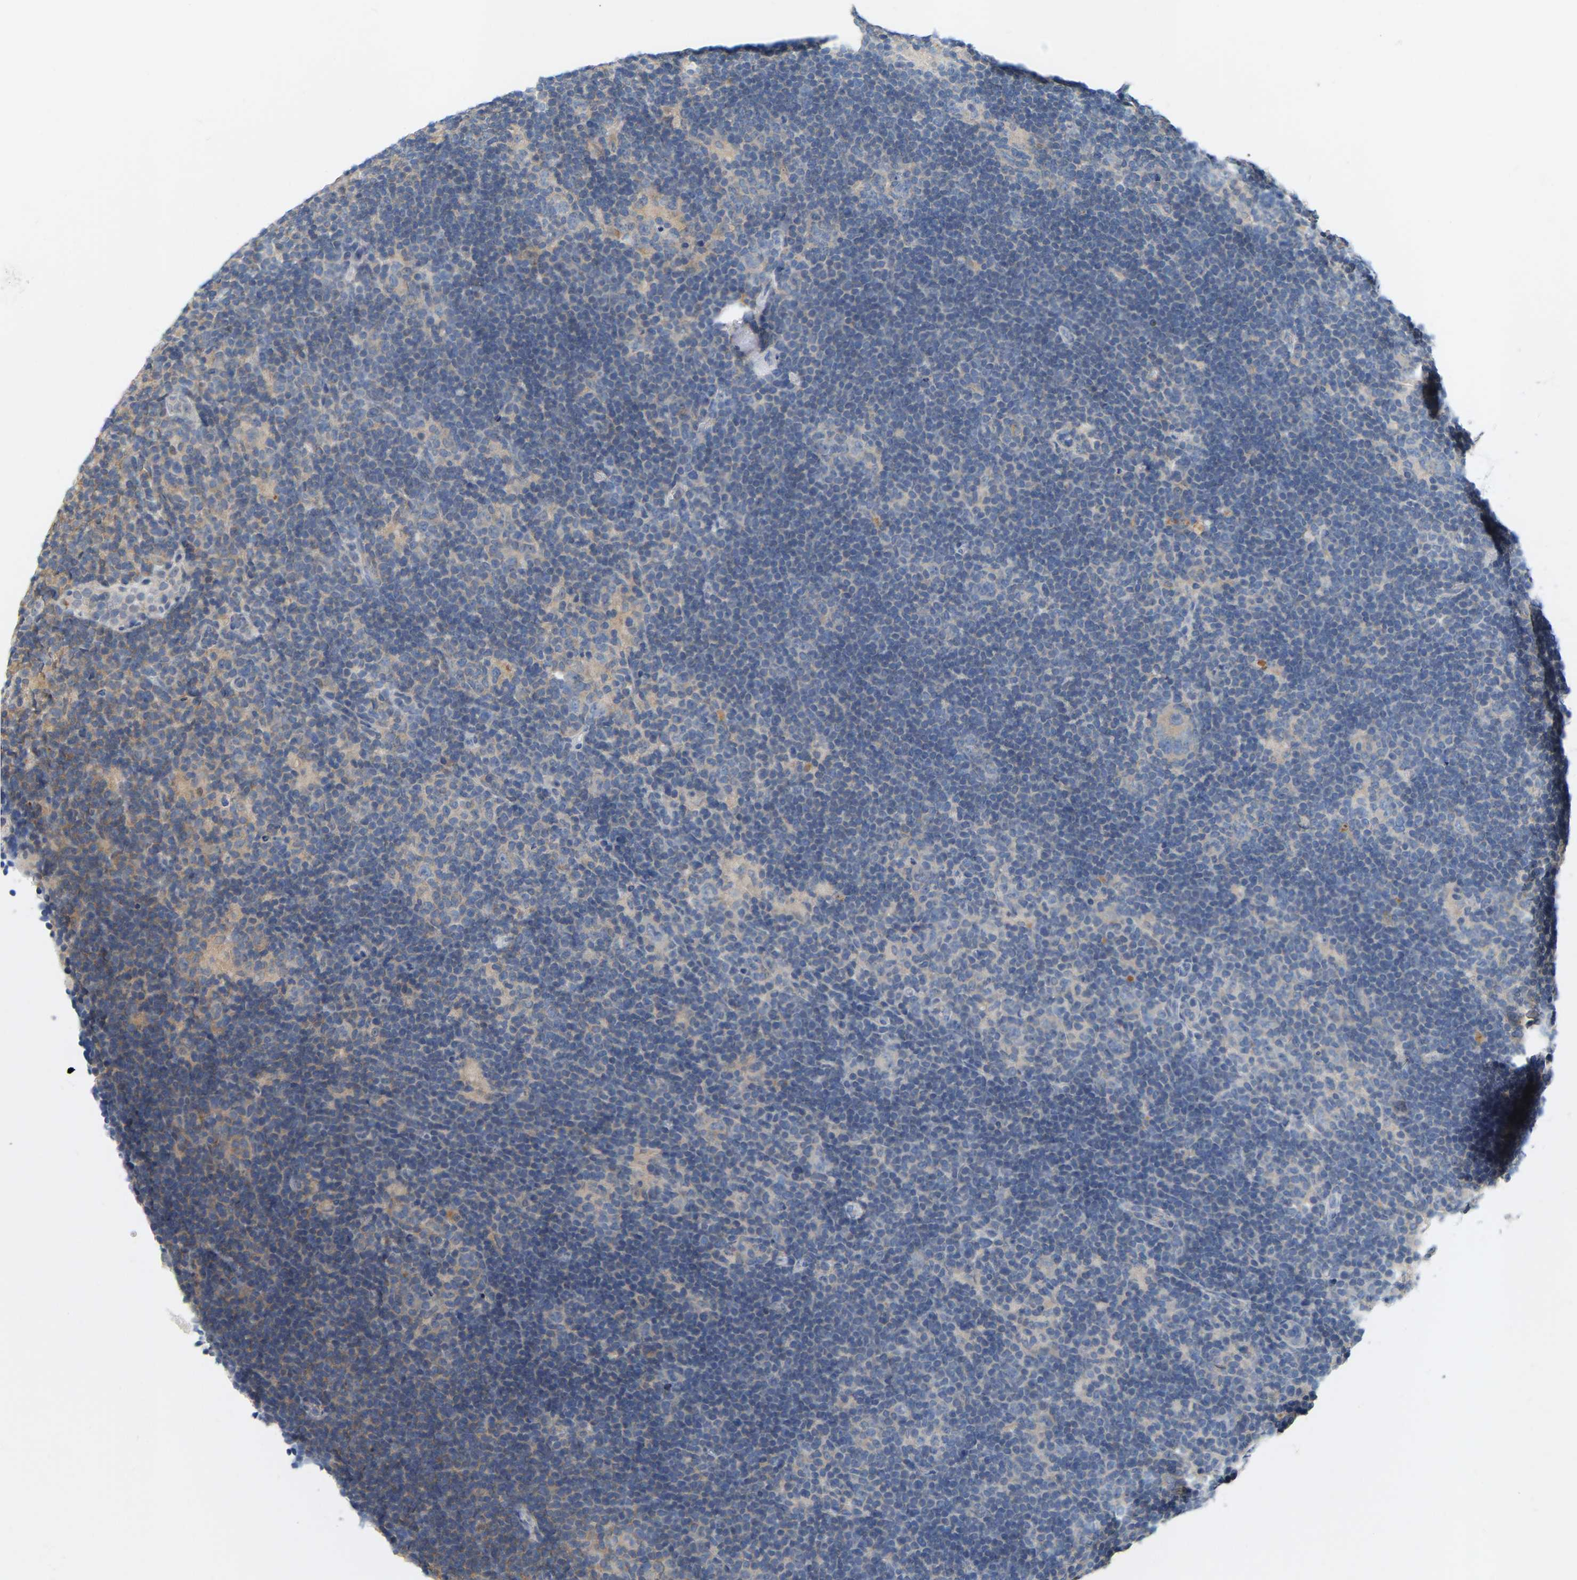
{"staining": {"intensity": "weak", "quantity": "<25%", "location": "cytoplasmic/membranous"}, "tissue": "lymphoma", "cell_type": "Tumor cells", "image_type": "cancer", "snomed": [{"axis": "morphology", "description": "Hodgkin's disease, NOS"}, {"axis": "topography", "description": "Lymph node"}], "caption": "Tumor cells show no significant protein staining in Hodgkin's disease.", "gene": "WIPI2", "patient": {"sex": "female", "age": 57}}